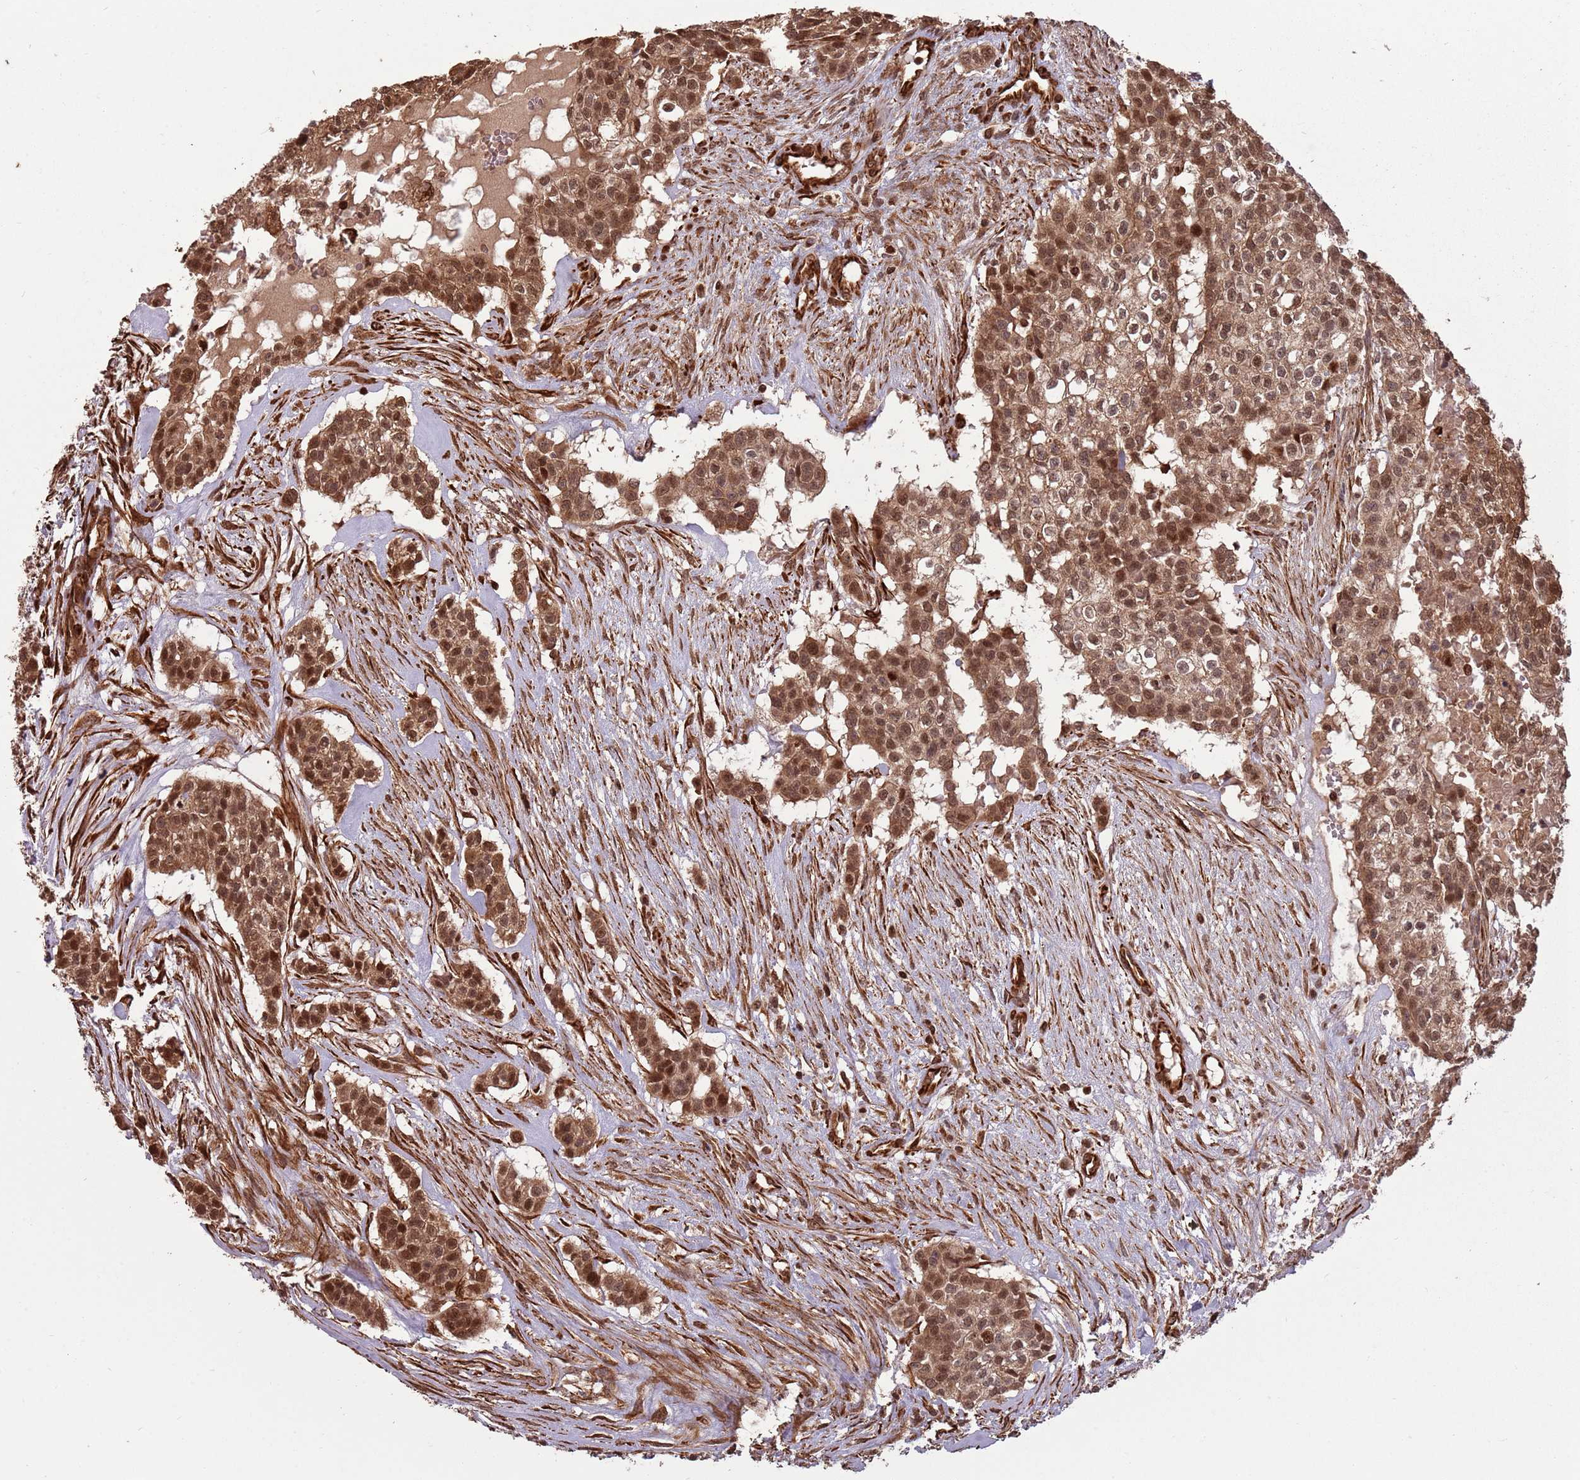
{"staining": {"intensity": "moderate", "quantity": ">75%", "location": "cytoplasmic/membranous,nuclear"}, "tissue": "head and neck cancer", "cell_type": "Tumor cells", "image_type": "cancer", "snomed": [{"axis": "morphology", "description": "Adenocarcinoma, NOS"}, {"axis": "topography", "description": "Head-Neck"}], "caption": "Head and neck cancer stained with a brown dye shows moderate cytoplasmic/membranous and nuclear positive positivity in approximately >75% of tumor cells.", "gene": "ADAMTS3", "patient": {"sex": "male", "age": 81}}